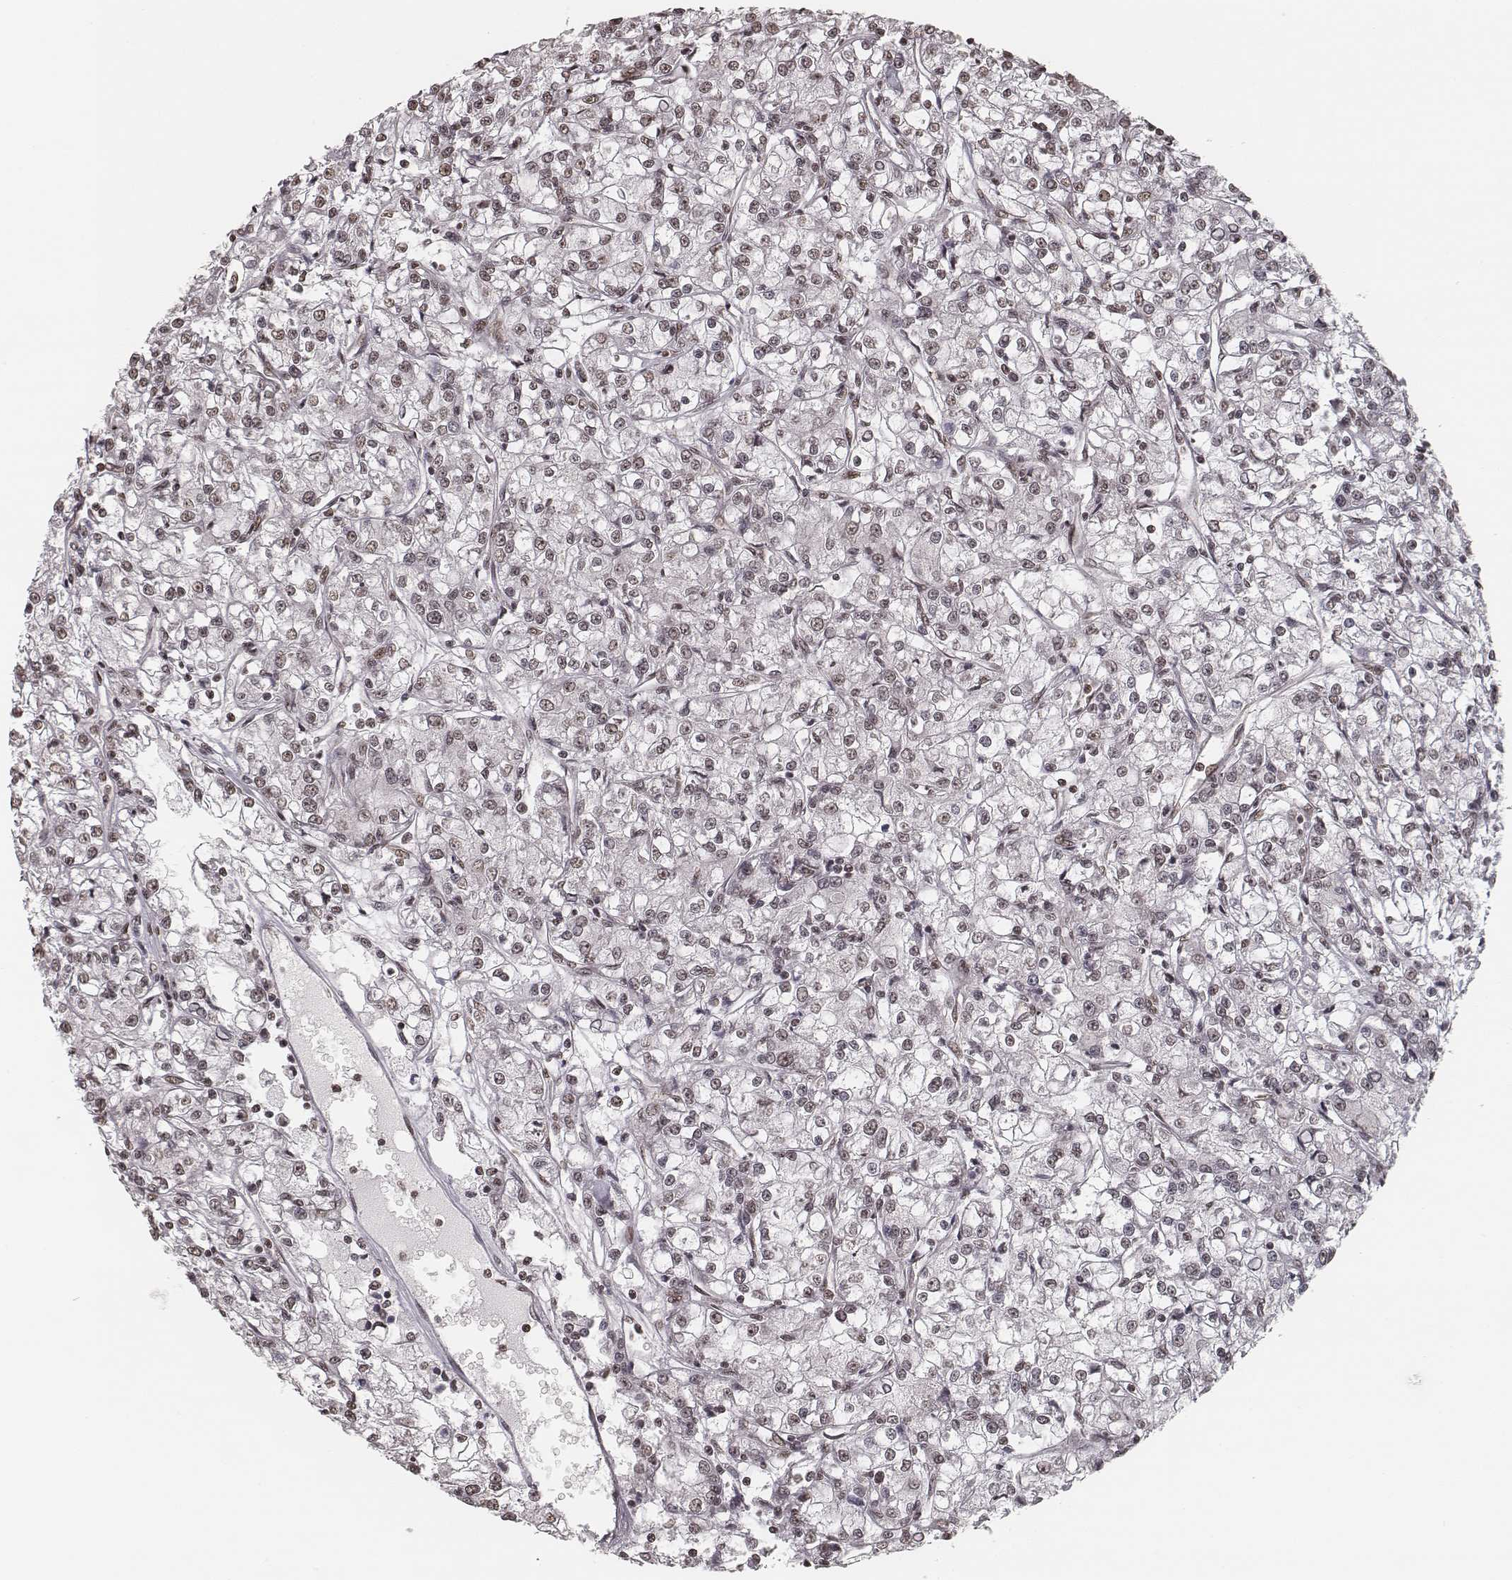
{"staining": {"intensity": "weak", "quantity": "25%-75%", "location": "nuclear"}, "tissue": "renal cancer", "cell_type": "Tumor cells", "image_type": "cancer", "snomed": [{"axis": "morphology", "description": "Adenocarcinoma, NOS"}, {"axis": "topography", "description": "Kidney"}], "caption": "A low amount of weak nuclear expression is identified in about 25%-75% of tumor cells in renal cancer tissue.", "gene": "HMGA2", "patient": {"sex": "female", "age": 59}}